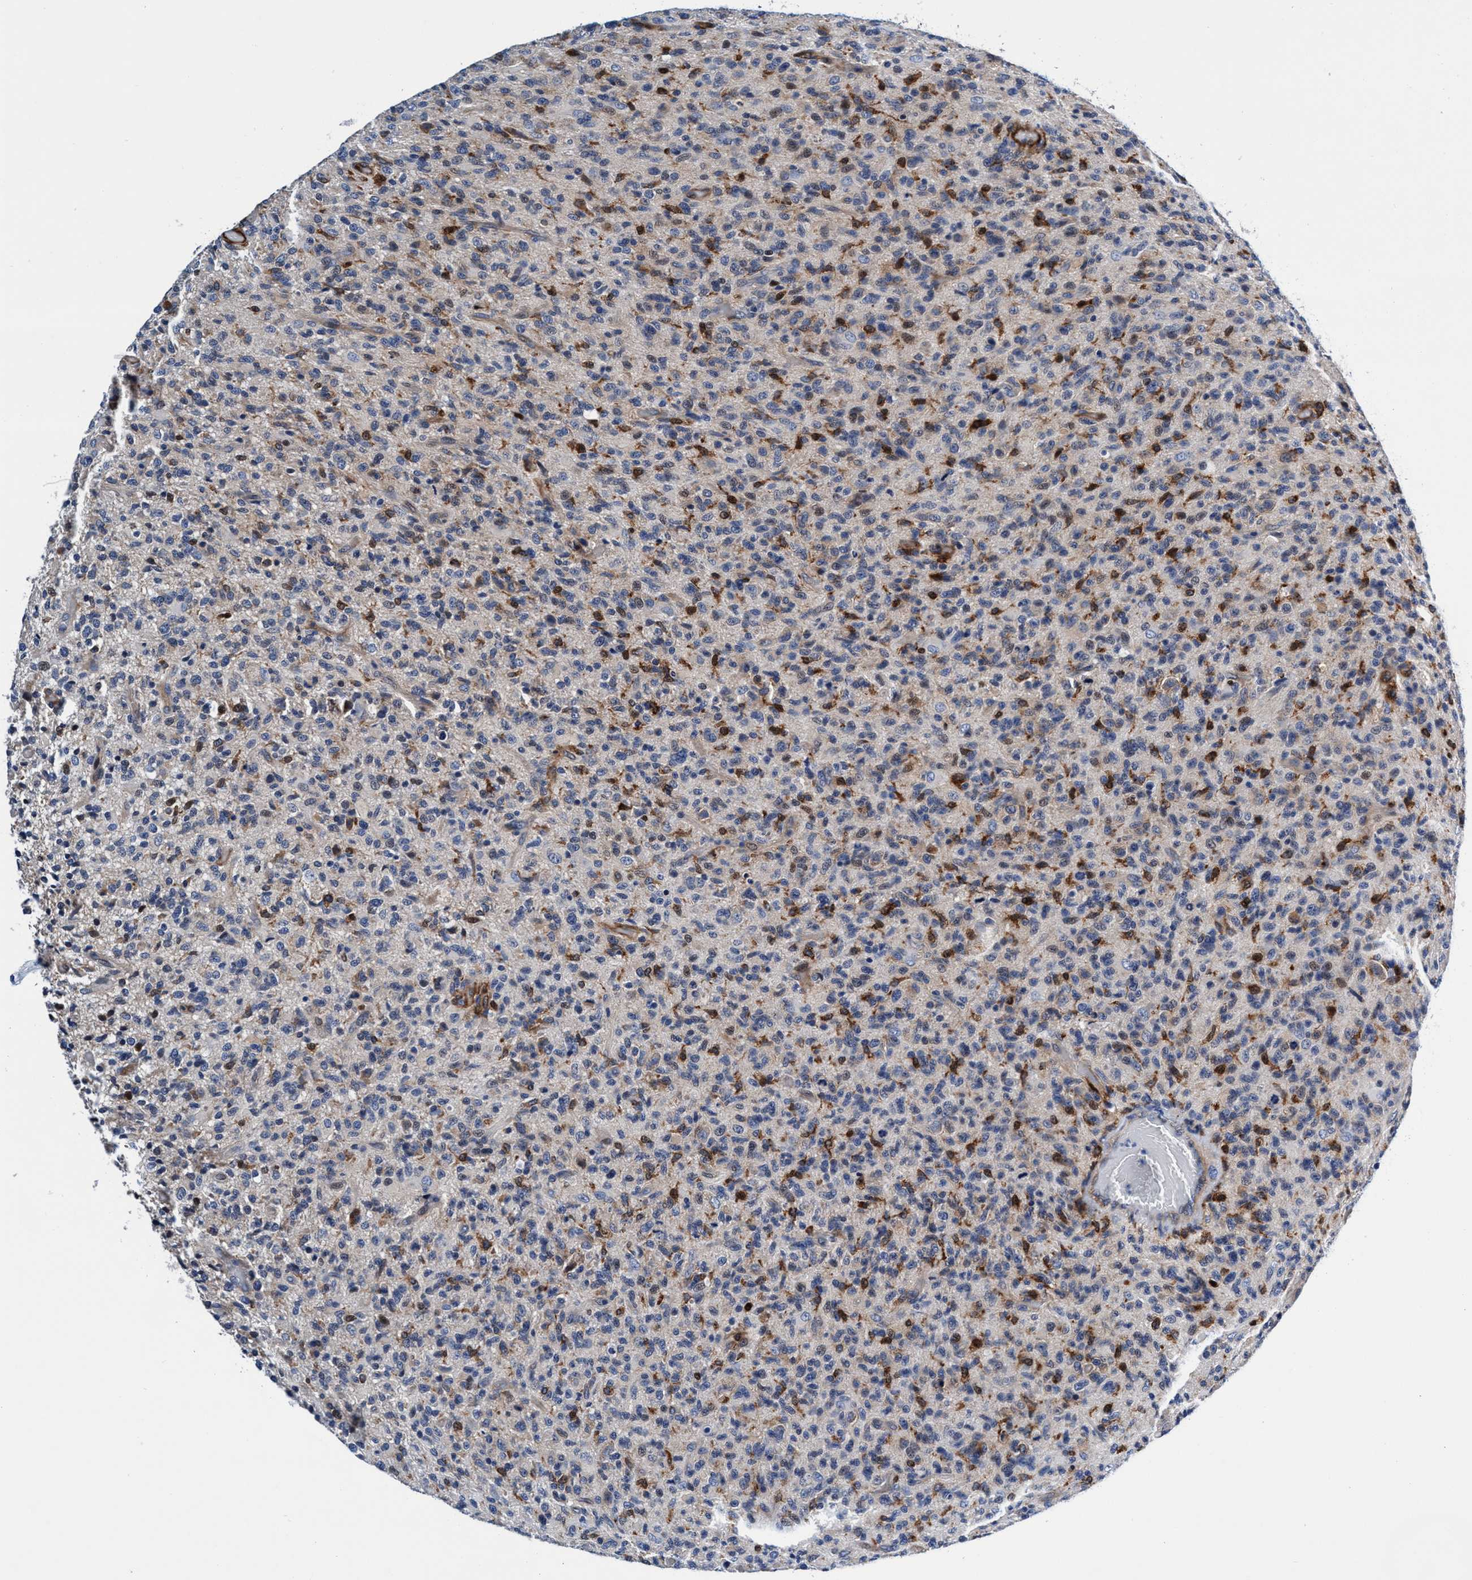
{"staining": {"intensity": "strong", "quantity": "<25%", "location": "cytoplasmic/membranous,nuclear"}, "tissue": "glioma", "cell_type": "Tumor cells", "image_type": "cancer", "snomed": [{"axis": "morphology", "description": "Glioma, malignant, High grade"}, {"axis": "topography", "description": "Brain"}], "caption": "A brown stain labels strong cytoplasmic/membranous and nuclear positivity of a protein in malignant glioma (high-grade) tumor cells. The protein of interest is shown in brown color, while the nuclei are stained blue.", "gene": "UBALD2", "patient": {"sex": "male", "age": 71}}